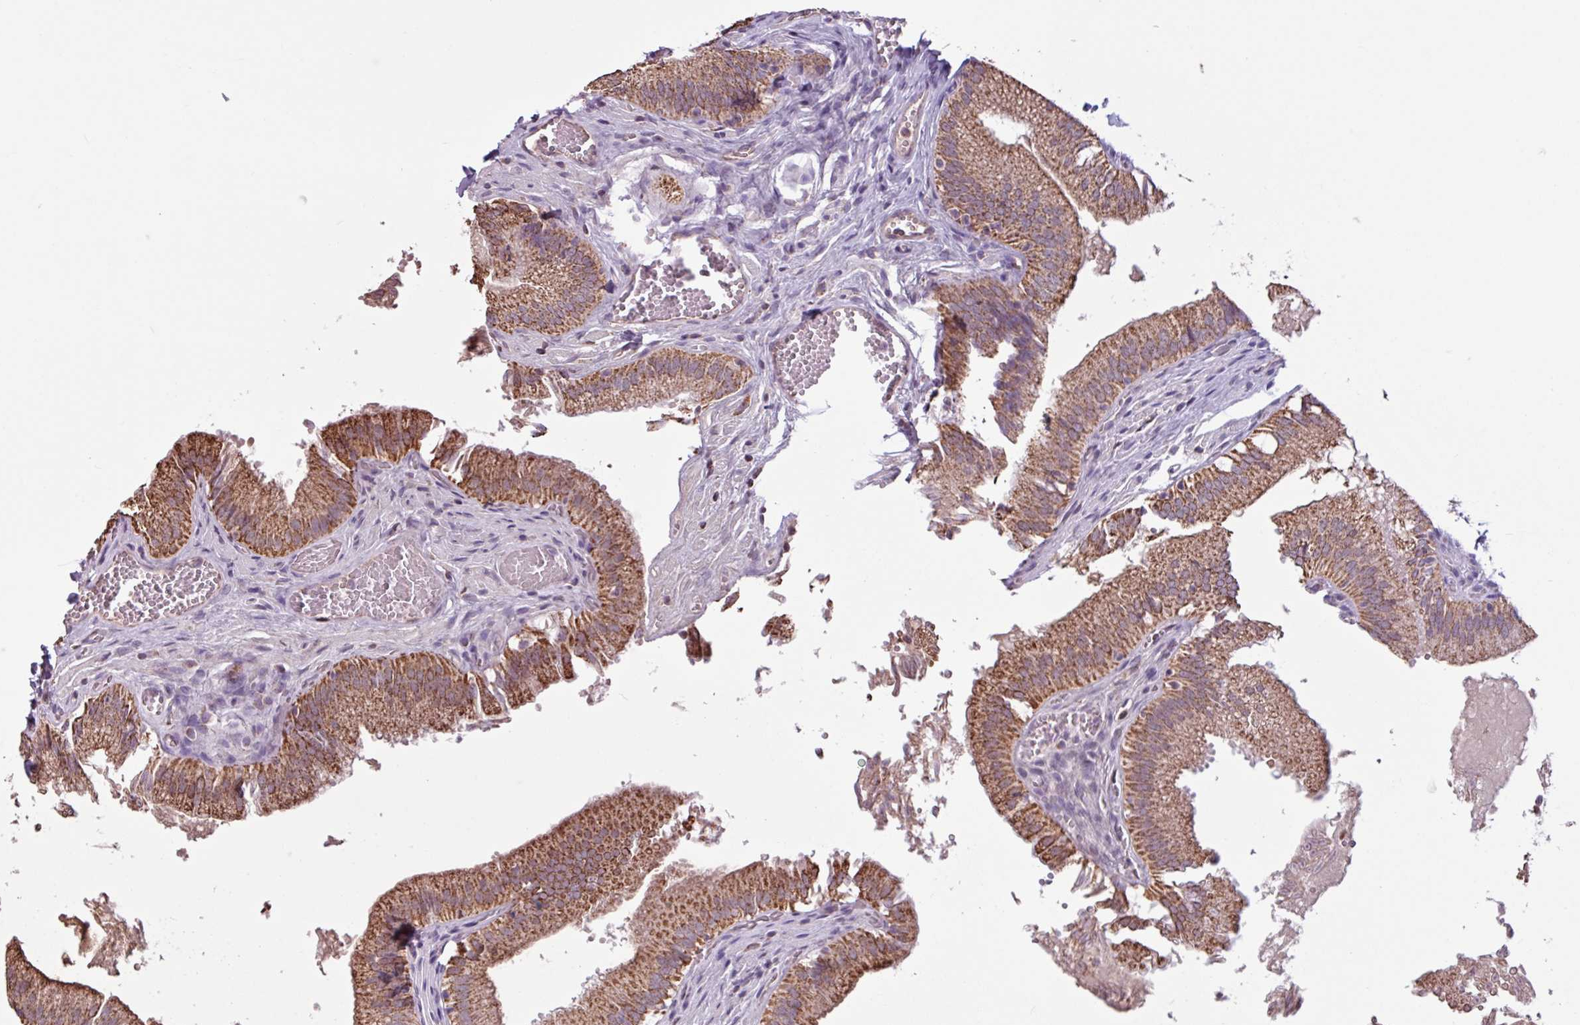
{"staining": {"intensity": "strong", "quantity": ">75%", "location": "cytoplasmic/membranous"}, "tissue": "gallbladder", "cell_type": "Glandular cells", "image_type": "normal", "snomed": [{"axis": "morphology", "description": "Normal tissue, NOS"}, {"axis": "topography", "description": "Gallbladder"}, {"axis": "topography", "description": "Peripheral nerve tissue"}], "caption": "Unremarkable gallbladder was stained to show a protein in brown. There is high levels of strong cytoplasmic/membranous expression in about >75% of glandular cells.", "gene": "ALG8", "patient": {"sex": "male", "age": 17}}